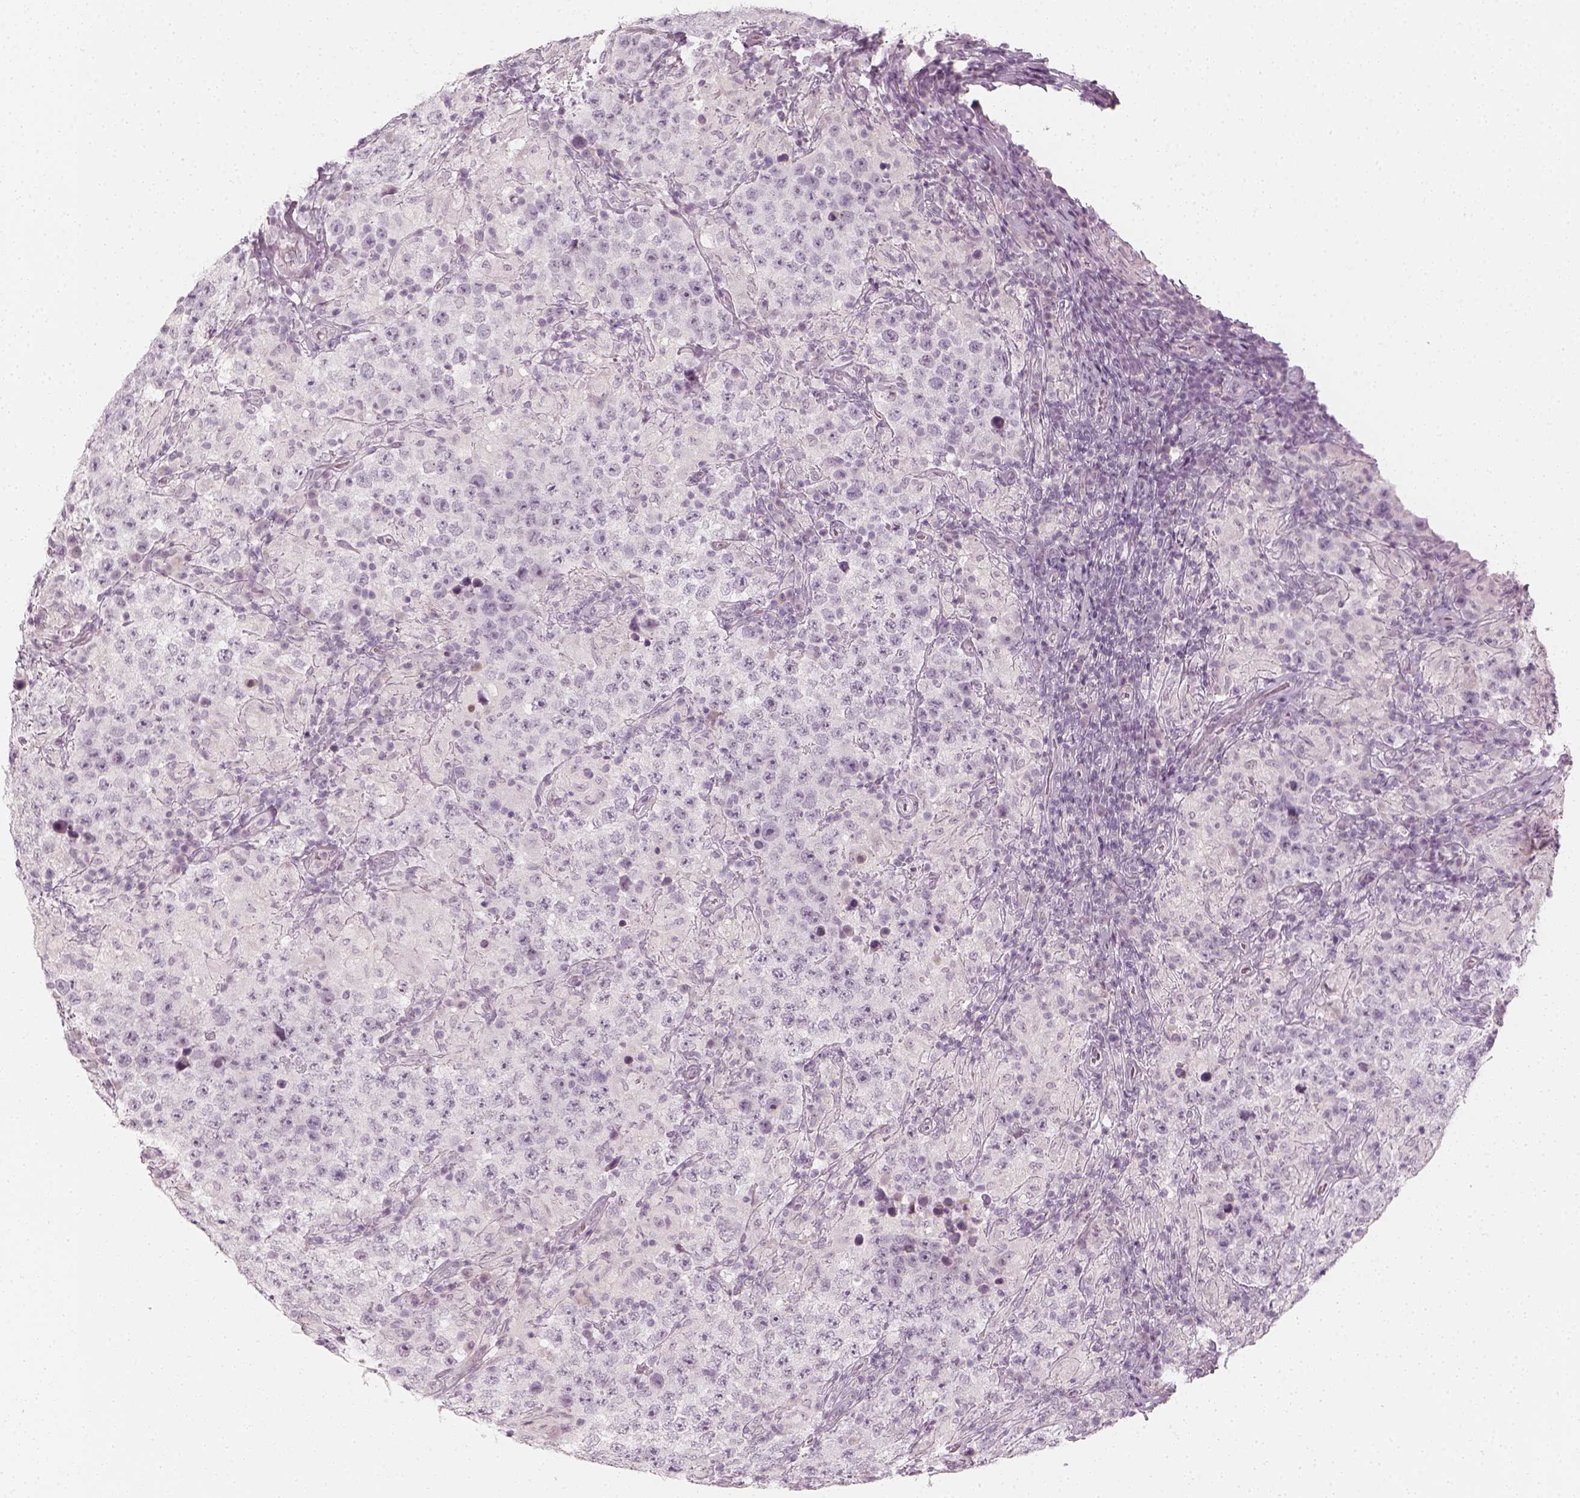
{"staining": {"intensity": "negative", "quantity": "none", "location": "none"}, "tissue": "testis cancer", "cell_type": "Tumor cells", "image_type": "cancer", "snomed": [{"axis": "morphology", "description": "Seminoma, NOS"}, {"axis": "morphology", "description": "Carcinoma, Embryonal, NOS"}, {"axis": "topography", "description": "Testis"}], "caption": "This is a image of immunohistochemistry staining of embryonal carcinoma (testis), which shows no positivity in tumor cells.", "gene": "KRTAP2-1", "patient": {"sex": "male", "age": 41}}